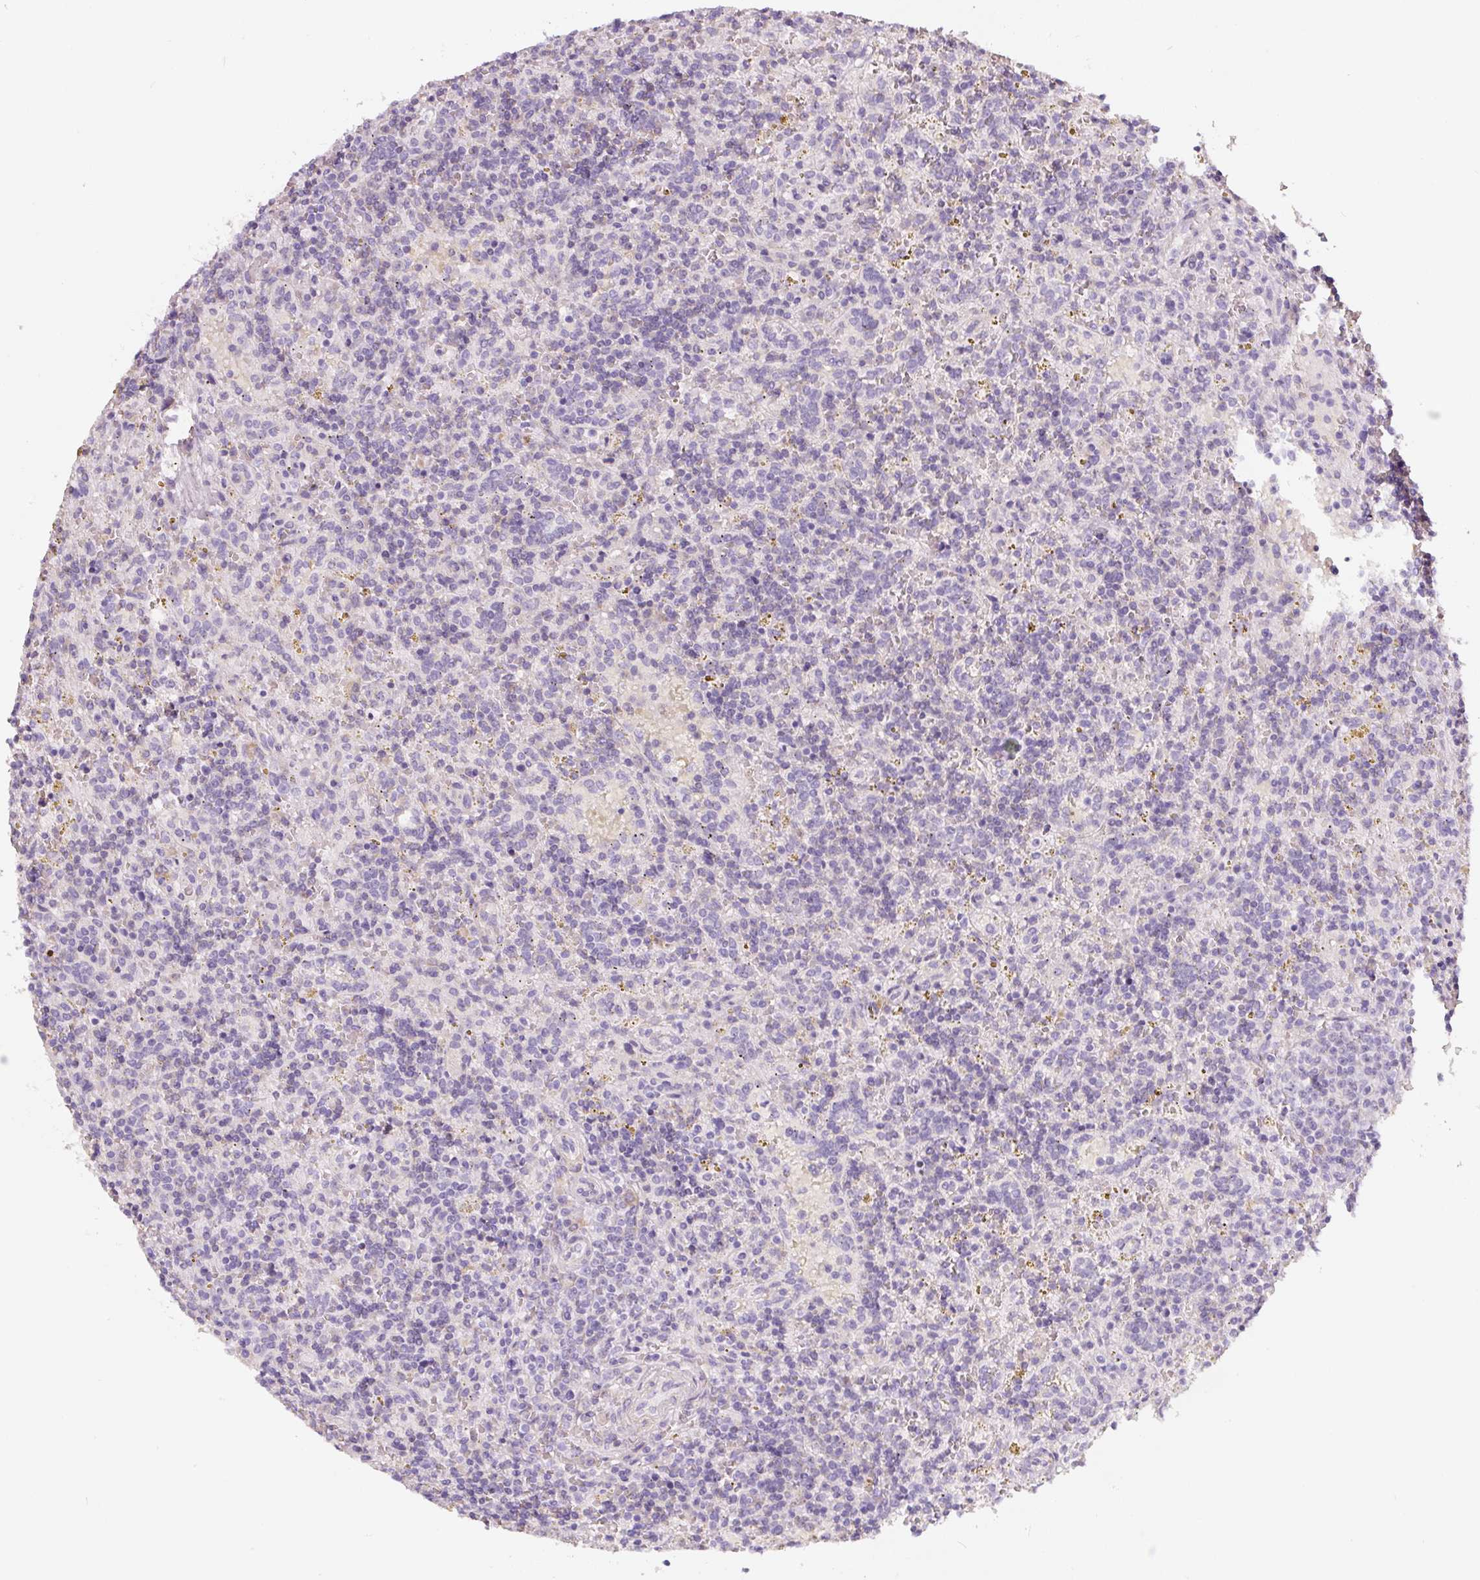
{"staining": {"intensity": "negative", "quantity": "none", "location": "none"}, "tissue": "lymphoma", "cell_type": "Tumor cells", "image_type": "cancer", "snomed": [{"axis": "morphology", "description": "Malignant lymphoma, non-Hodgkin's type, Low grade"}, {"axis": "topography", "description": "Spleen"}], "caption": "High magnification brightfield microscopy of lymphoma stained with DAB (brown) and counterstained with hematoxylin (blue): tumor cells show no significant positivity. (Immunohistochemistry, brightfield microscopy, high magnification).", "gene": "PWWP3B", "patient": {"sex": "male", "age": 67}}